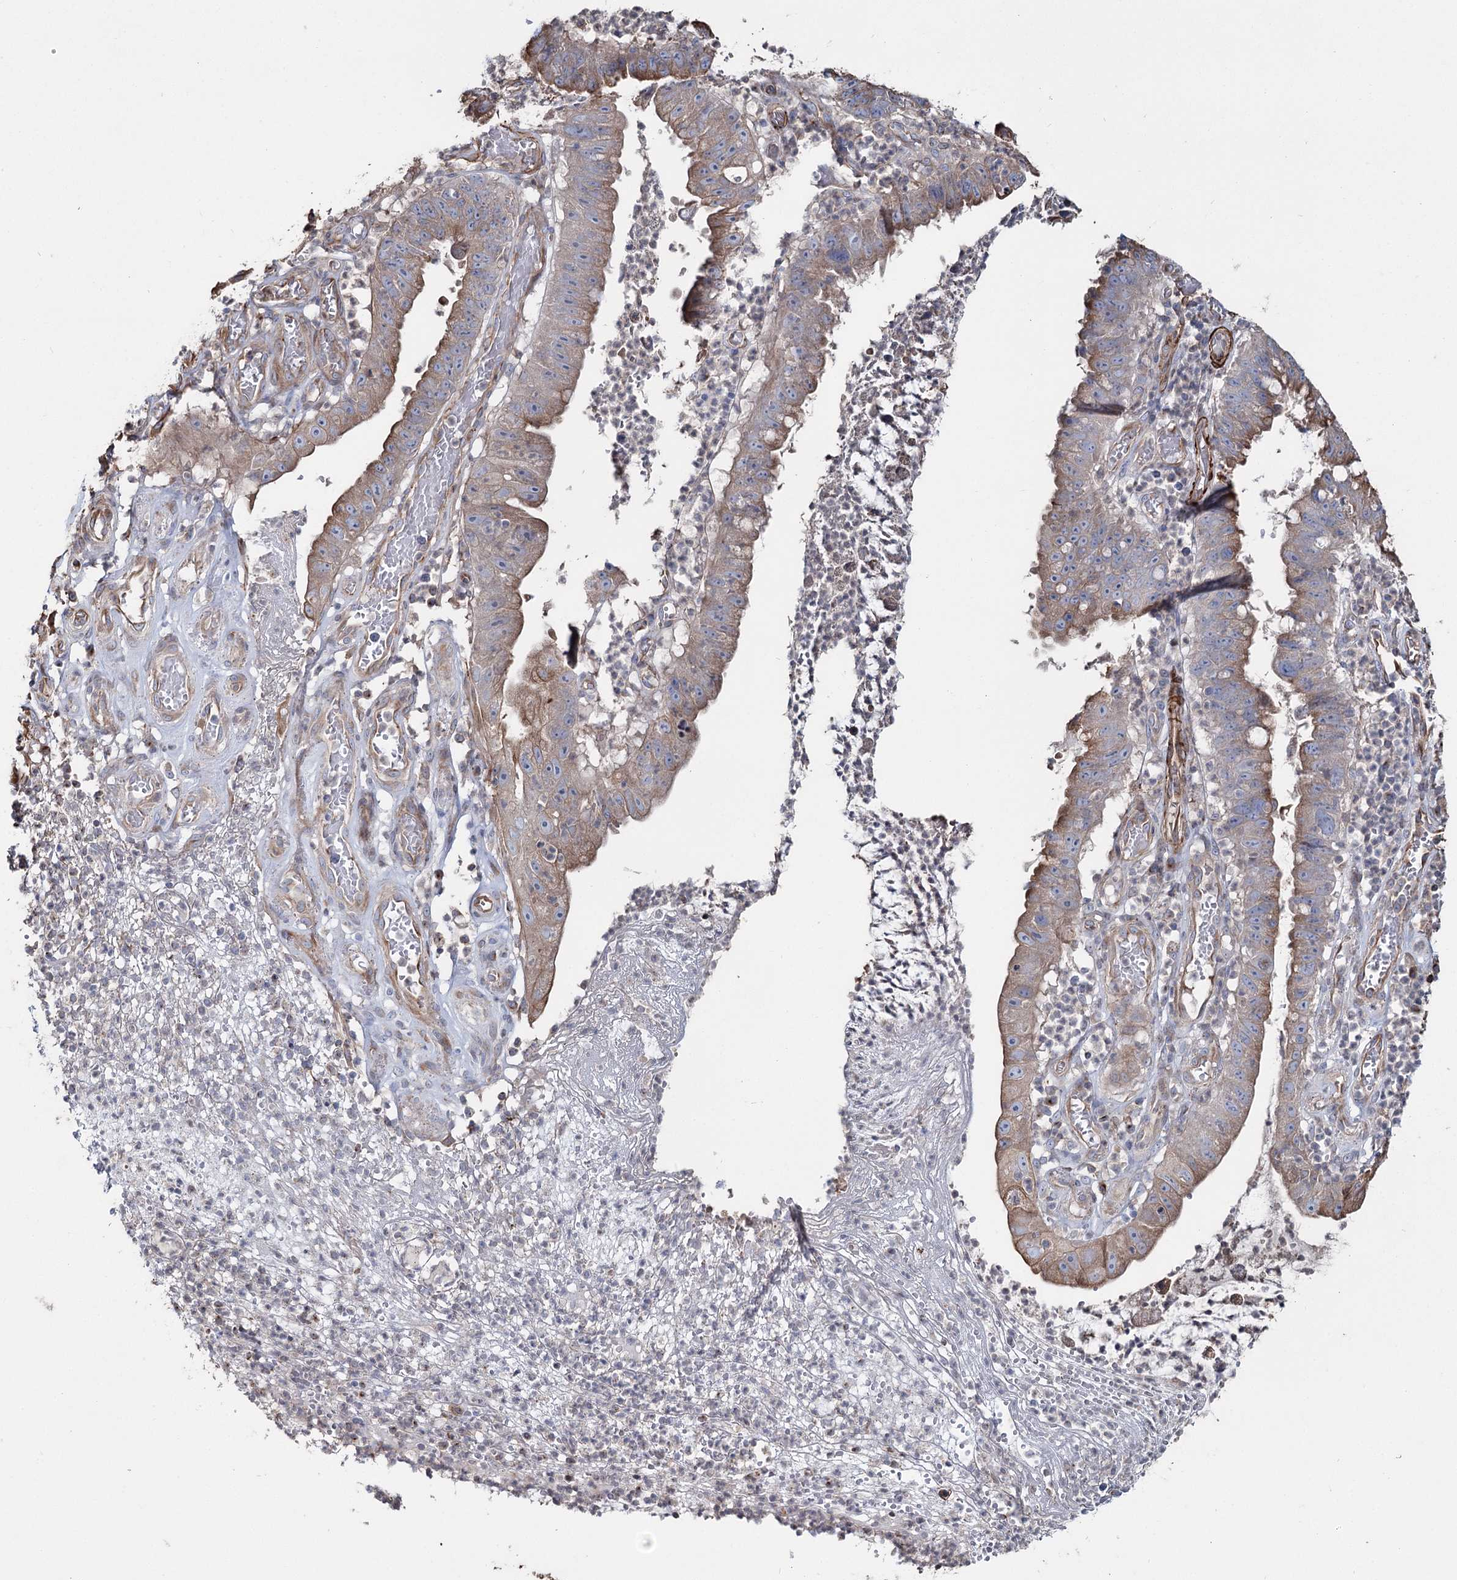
{"staining": {"intensity": "weak", "quantity": "25%-75%", "location": "cytoplasmic/membranous"}, "tissue": "stomach cancer", "cell_type": "Tumor cells", "image_type": "cancer", "snomed": [{"axis": "morphology", "description": "Adenocarcinoma, NOS"}, {"axis": "topography", "description": "Stomach"}], "caption": "An image of human stomach cancer stained for a protein displays weak cytoplasmic/membranous brown staining in tumor cells.", "gene": "SUMF1", "patient": {"sex": "male", "age": 59}}